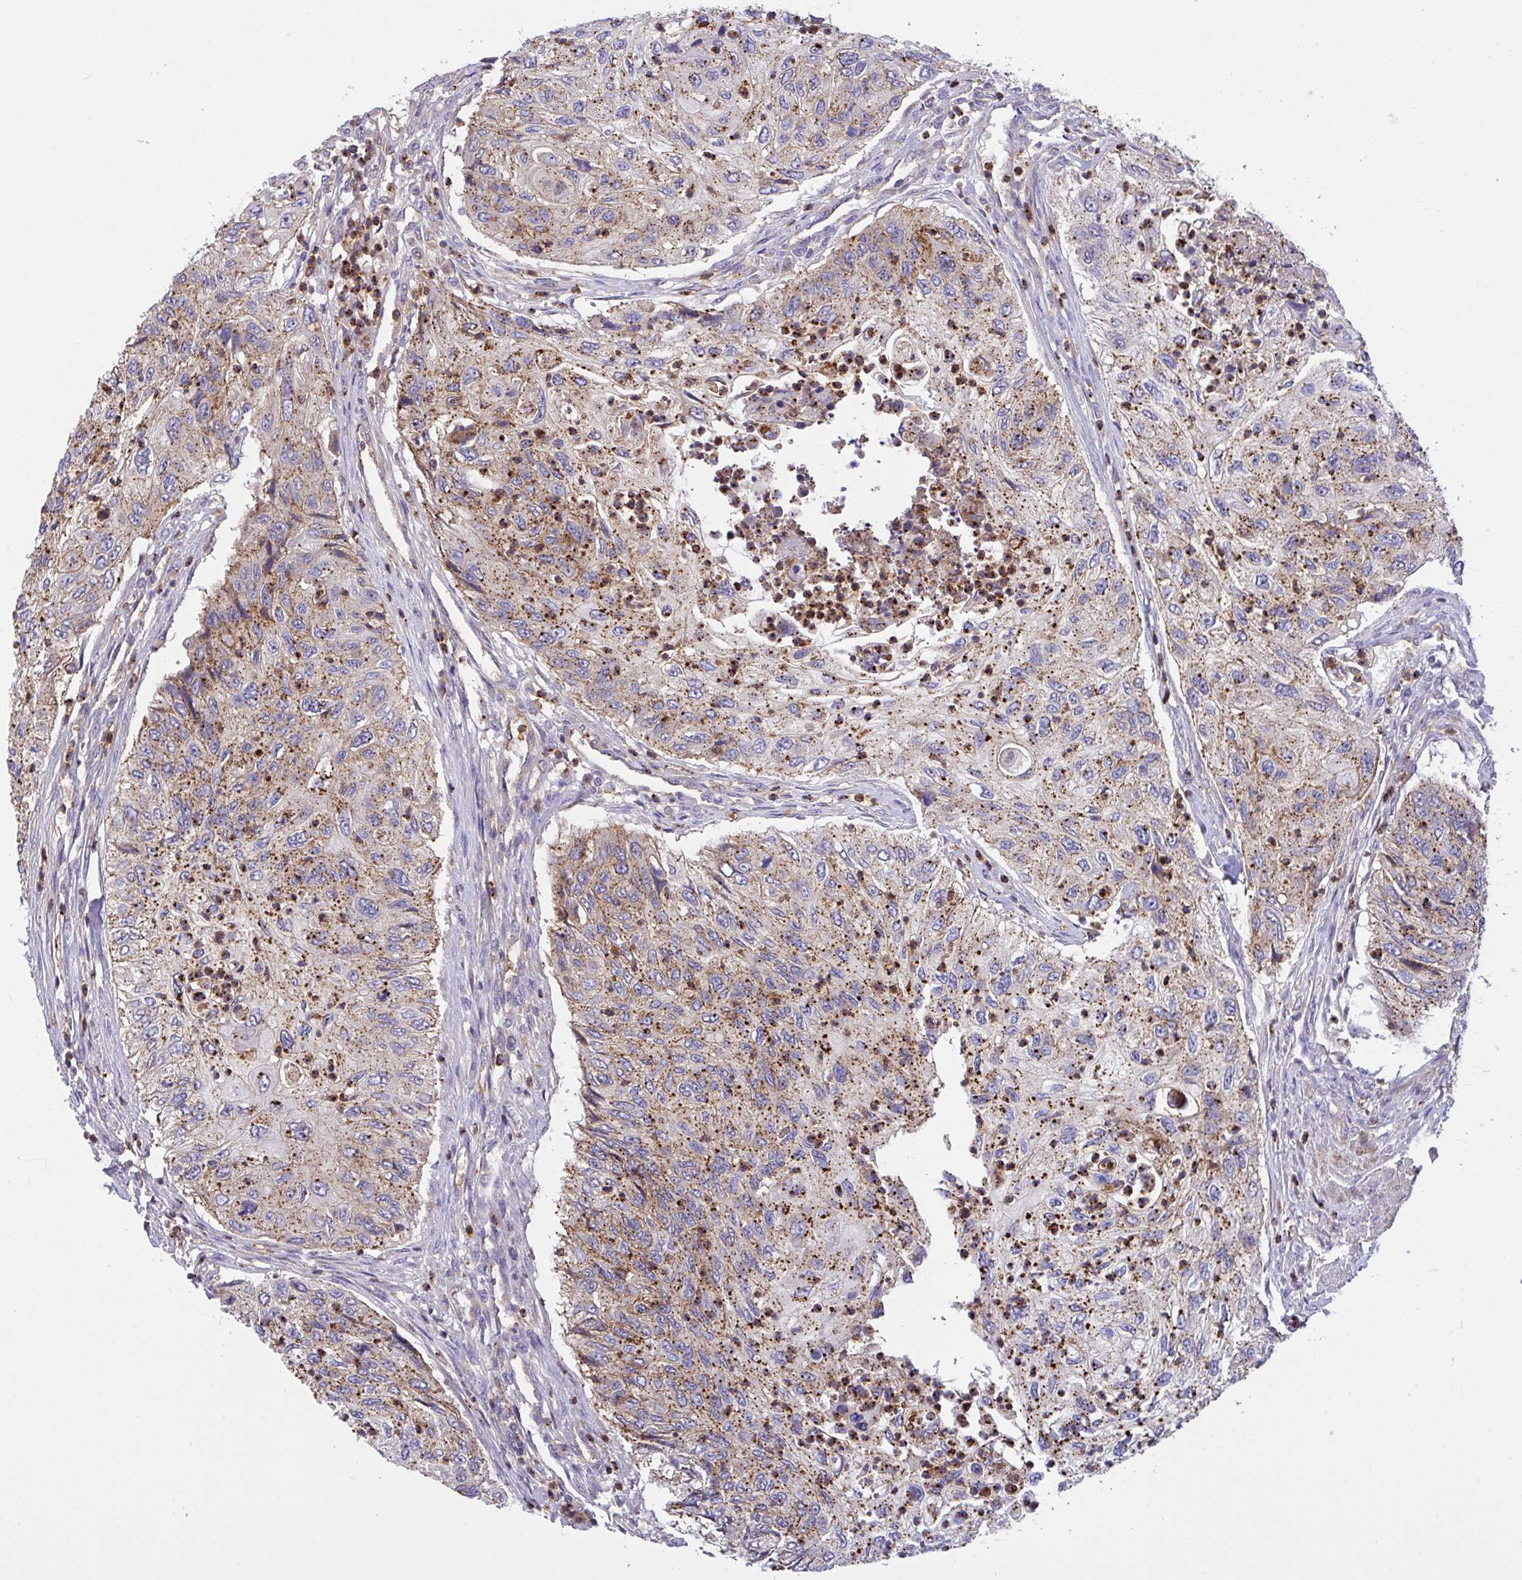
{"staining": {"intensity": "moderate", "quantity": ">75%", "location": "cytoplasmic/membranous"}, "tissue": "urothelial cancer", "cell_type": "Tumor cells", "image_type": "cancer", "snomed": [{"axis": "morphology", "description": "Urothelial carcinoma, High grade"}, {"axis": "topography", "description": "Urinary bladder"}], "caption": "Urothelial carcinoma (high-grade) stained with a protein marker exhibits moderate staining in tumor cells.", "gene": "C4orf36", "patient": {"sex": "female", "age": 60}}